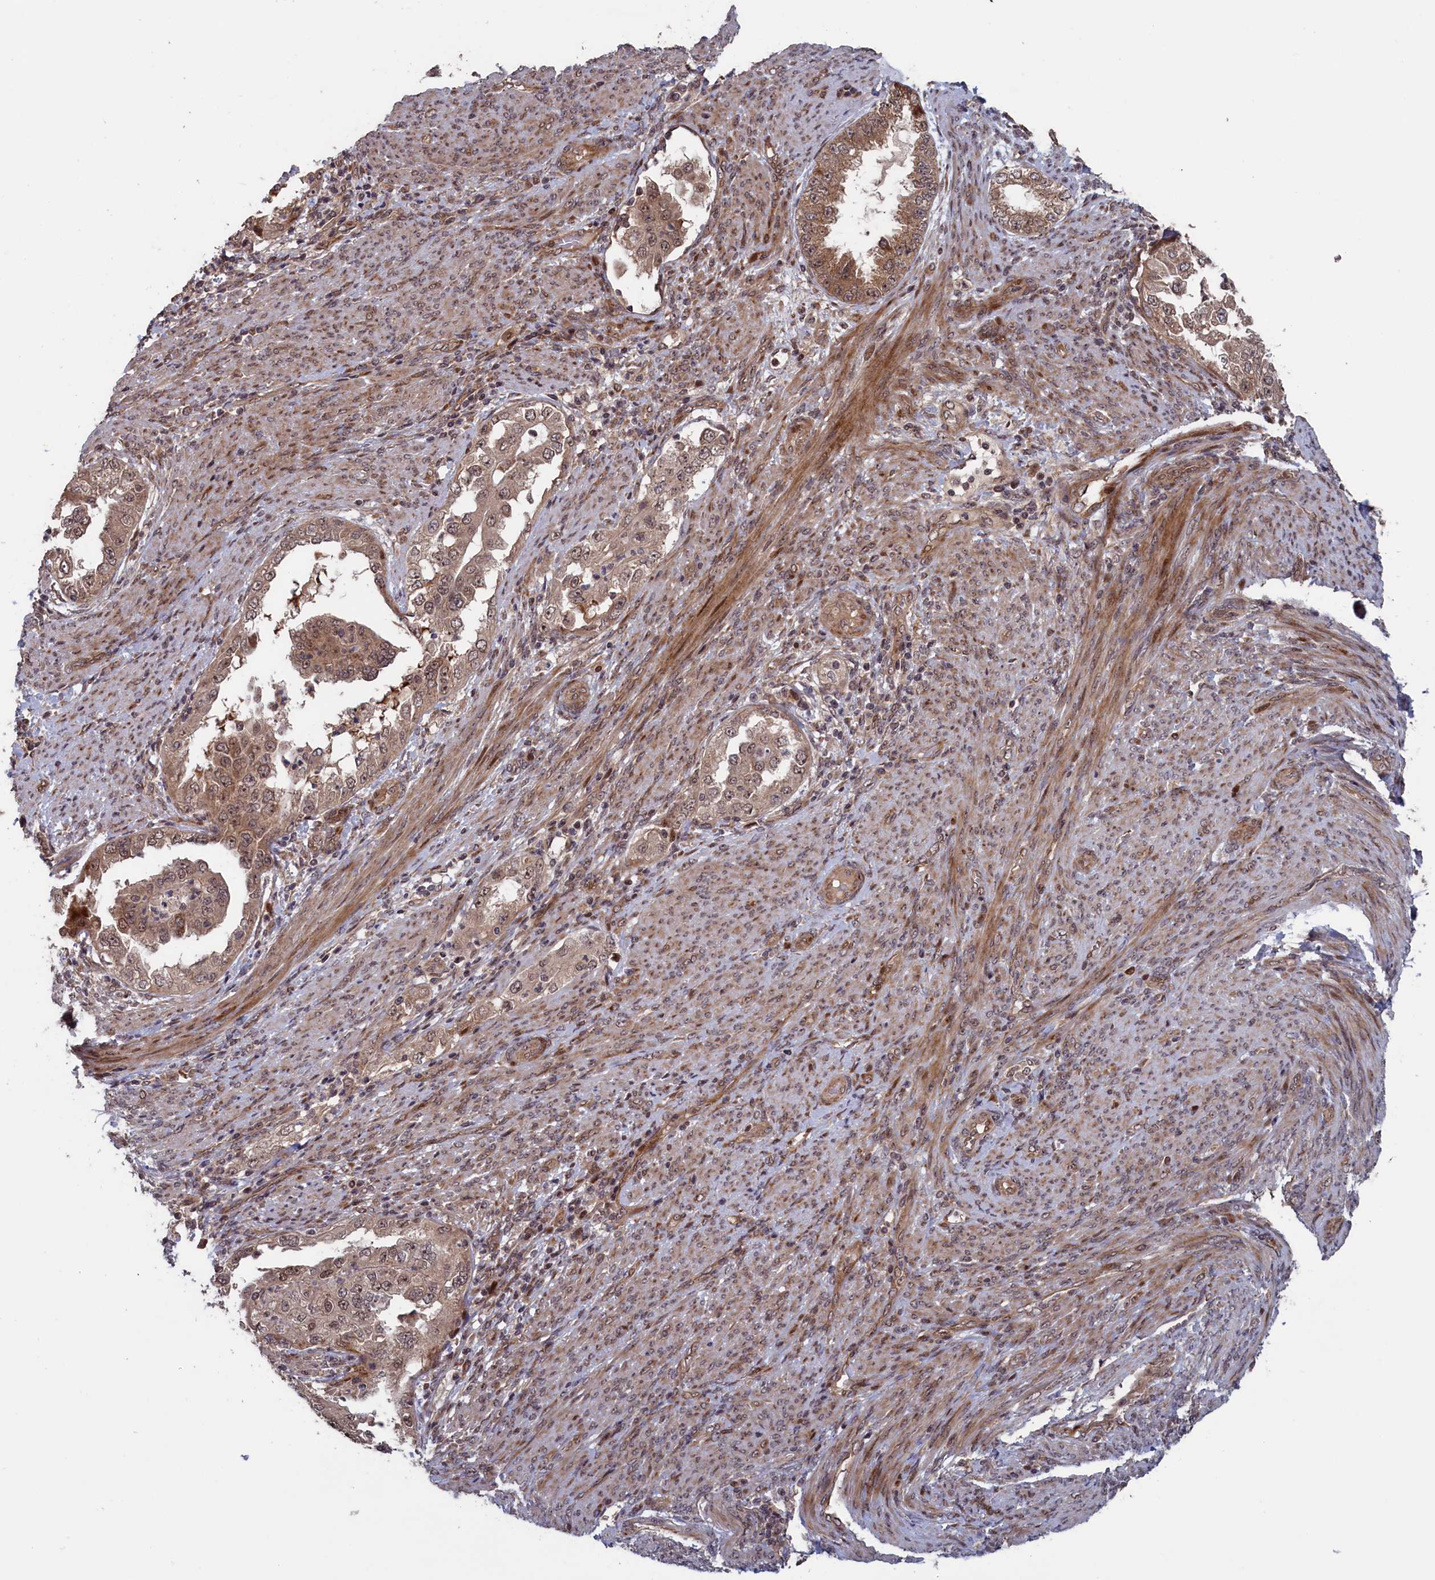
{"staining": {"intensity": "moderate", "quantity": "25%-75%", "location": "cytoplasmic/membranous,nuclear"}, "tissue": "endometrial cancer", "cell_type": "Tumor cells", "image_type": "cancer", "snomed": [{"axis": "morphology", "description": "Adenocarcinoma, NOS"}, {"axis": "topography", "description": "Endometrium"}], "caption": "IHC staining of endometrial adenocarcinoma, which displays medium levels of moderate cytoplasmic/membranous and nuclear expression in approximately 25%-75% of tumor cells indicating moderate cytoplasmic/membranous and nuclear protein expression. The staining was performed using DAB (3,3'-diaminobenzidine) (brown) for protein detection and nuclei were counterstained in hematoxylin (blue).", "gene": "LSG1", "patient": {"sex": "female", "age": 85}}